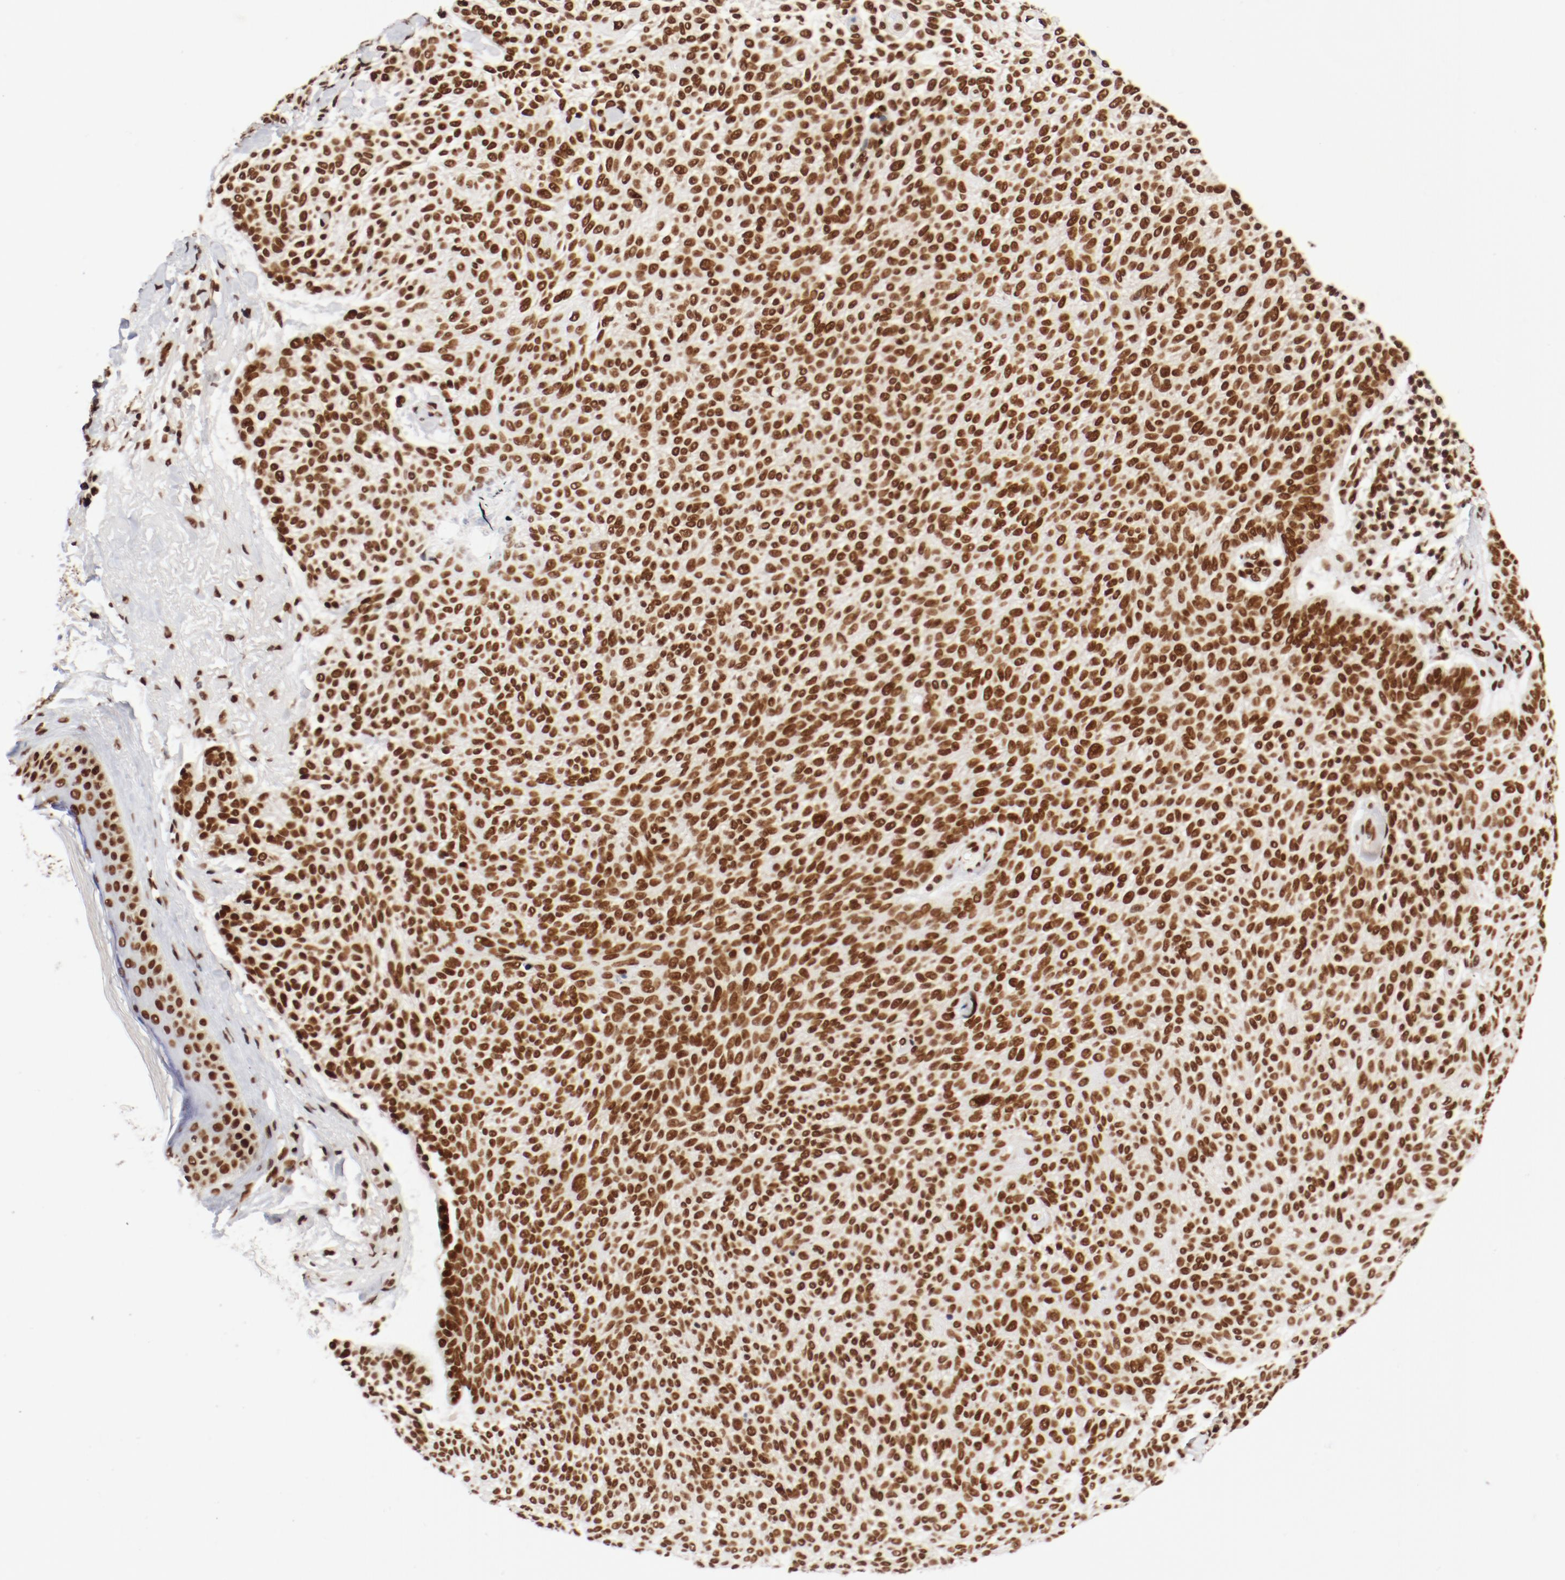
{"staining": {"intensity": "moderate", "quantity": ">75%", "location": "nuclear"}, "tissue": "skin cancer", "cell_type": "Tumor cells", "image_type": "cancer", "snomed": [{"axis": "morphology", "description": "Normal tissue, NOS"}, {"axis": "morphology", "description": "Basal cell carcinoma"}, {"axis": "topography", "description": "Skin"}], "caption": "Skin cancer (basal cell carcinoma) tissue reveals moderate nuclear positivity in approximately >75% of tumor cells", "gene": "CTBP1", "patient": {"sex": "female", "age": 70}}